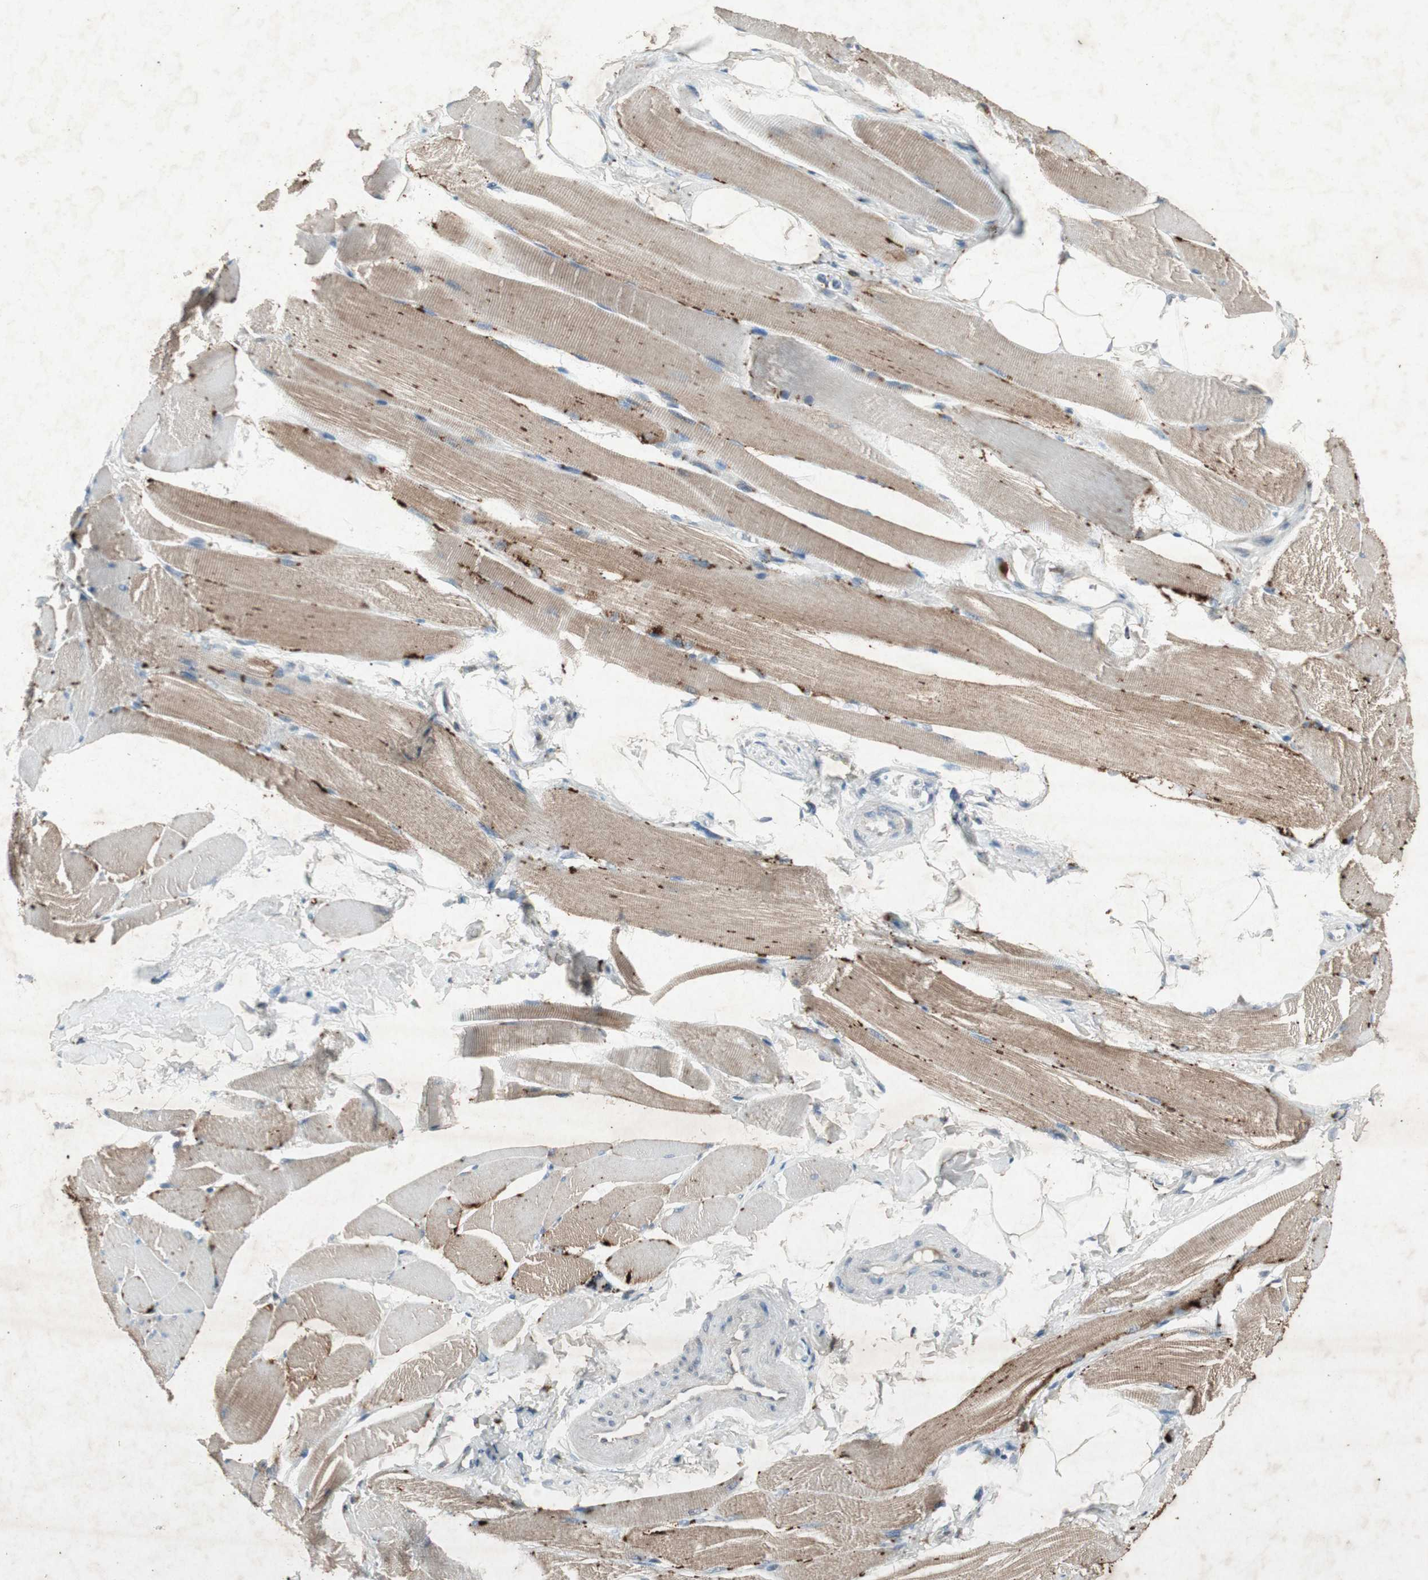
{"staining": {"intensity": "moderate", "quantity": ">75%", "location": "cytoplasmic/membranous"}, "tissue": "skeletal muscle", "cell_type": "Myocytes", "image_type": "normal", "snomed": [{"axis": "morphology", "description": "Normal tissue, NOS"}, {"axis": "topography", "description": "Skeletal muscle"}, {"axis": "topography", "description": "Peripheral nerve tissue"}], "caption": "An immunohistochemistry (IHC) image of normal tissue is shown. Protein staining in brown shows moderate cytoplasmic/membranous positivity in skeletal muscle within myocytes. The staining was performed using DAB, with brown indicating positive protein expression. Nuclei are stained blue with hematoxylin.", "gene": "TYROBP", "patient": {"sex": "female", "age": 84}}